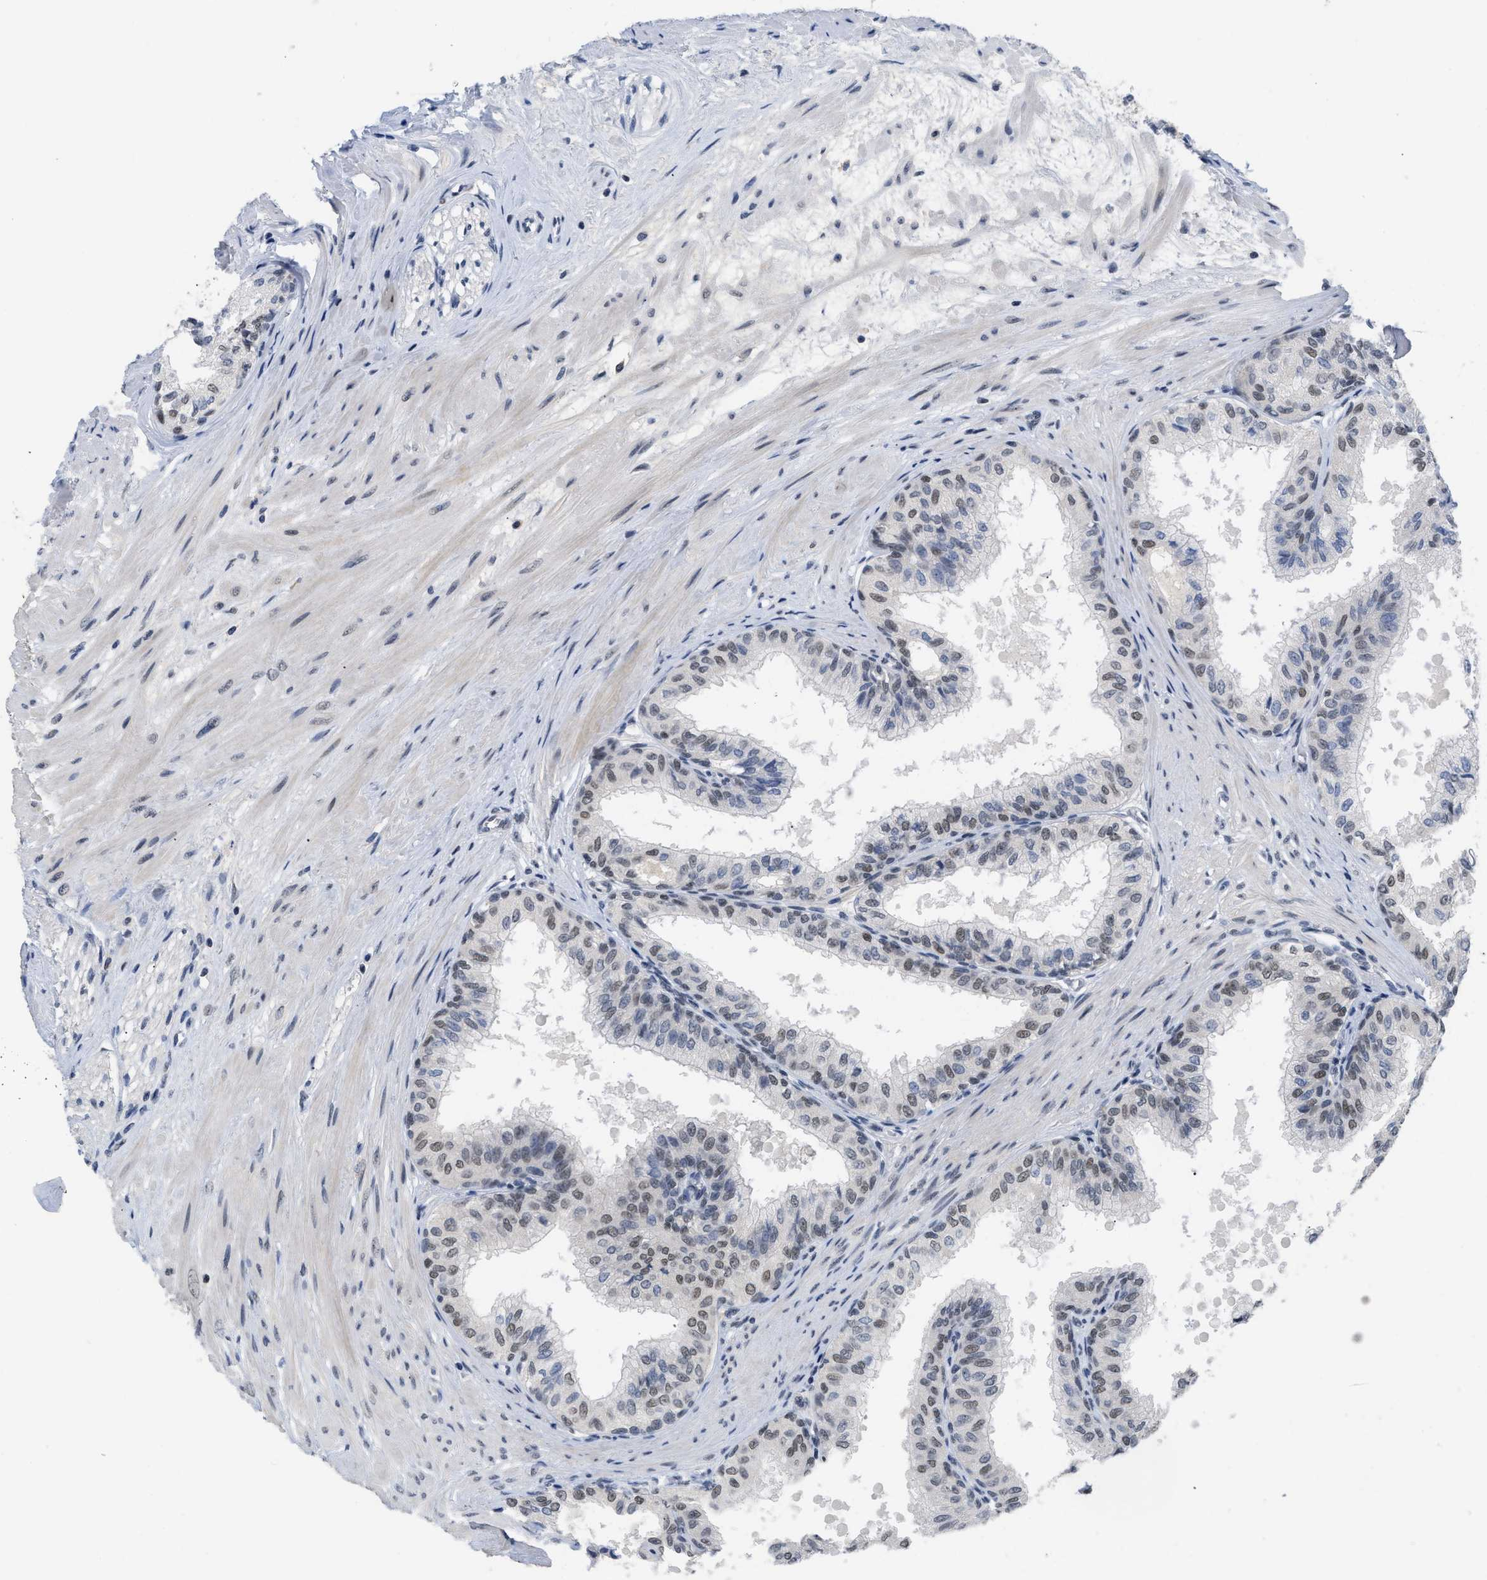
{"staining": {"intensity": "moderate", "quantity": "25%-75%", "location": "nuclear"}, "tissue": "seminal vesicle", "cell_type": "Glandular cells", "image_type": "normal", "snomed": [{"axis": "morphology", "description": "Normal tissue, NOS"}, {"axis": "topography", "description": "Prostate"}, {"axis": "topography", "description": "Seminal veicle"}], "caption": "Immunohistochemistry (IHC) image of benign seminal vesicle: human seminal vesicle stained using immunohistochemistry exhibits medium levels of moderate protein expression localized specifically in the nuclear of glandular cells, appearing as a nuclear brown color.", "gene": "GGNBP2", "patient": {"sex": "male", "age": 60}}